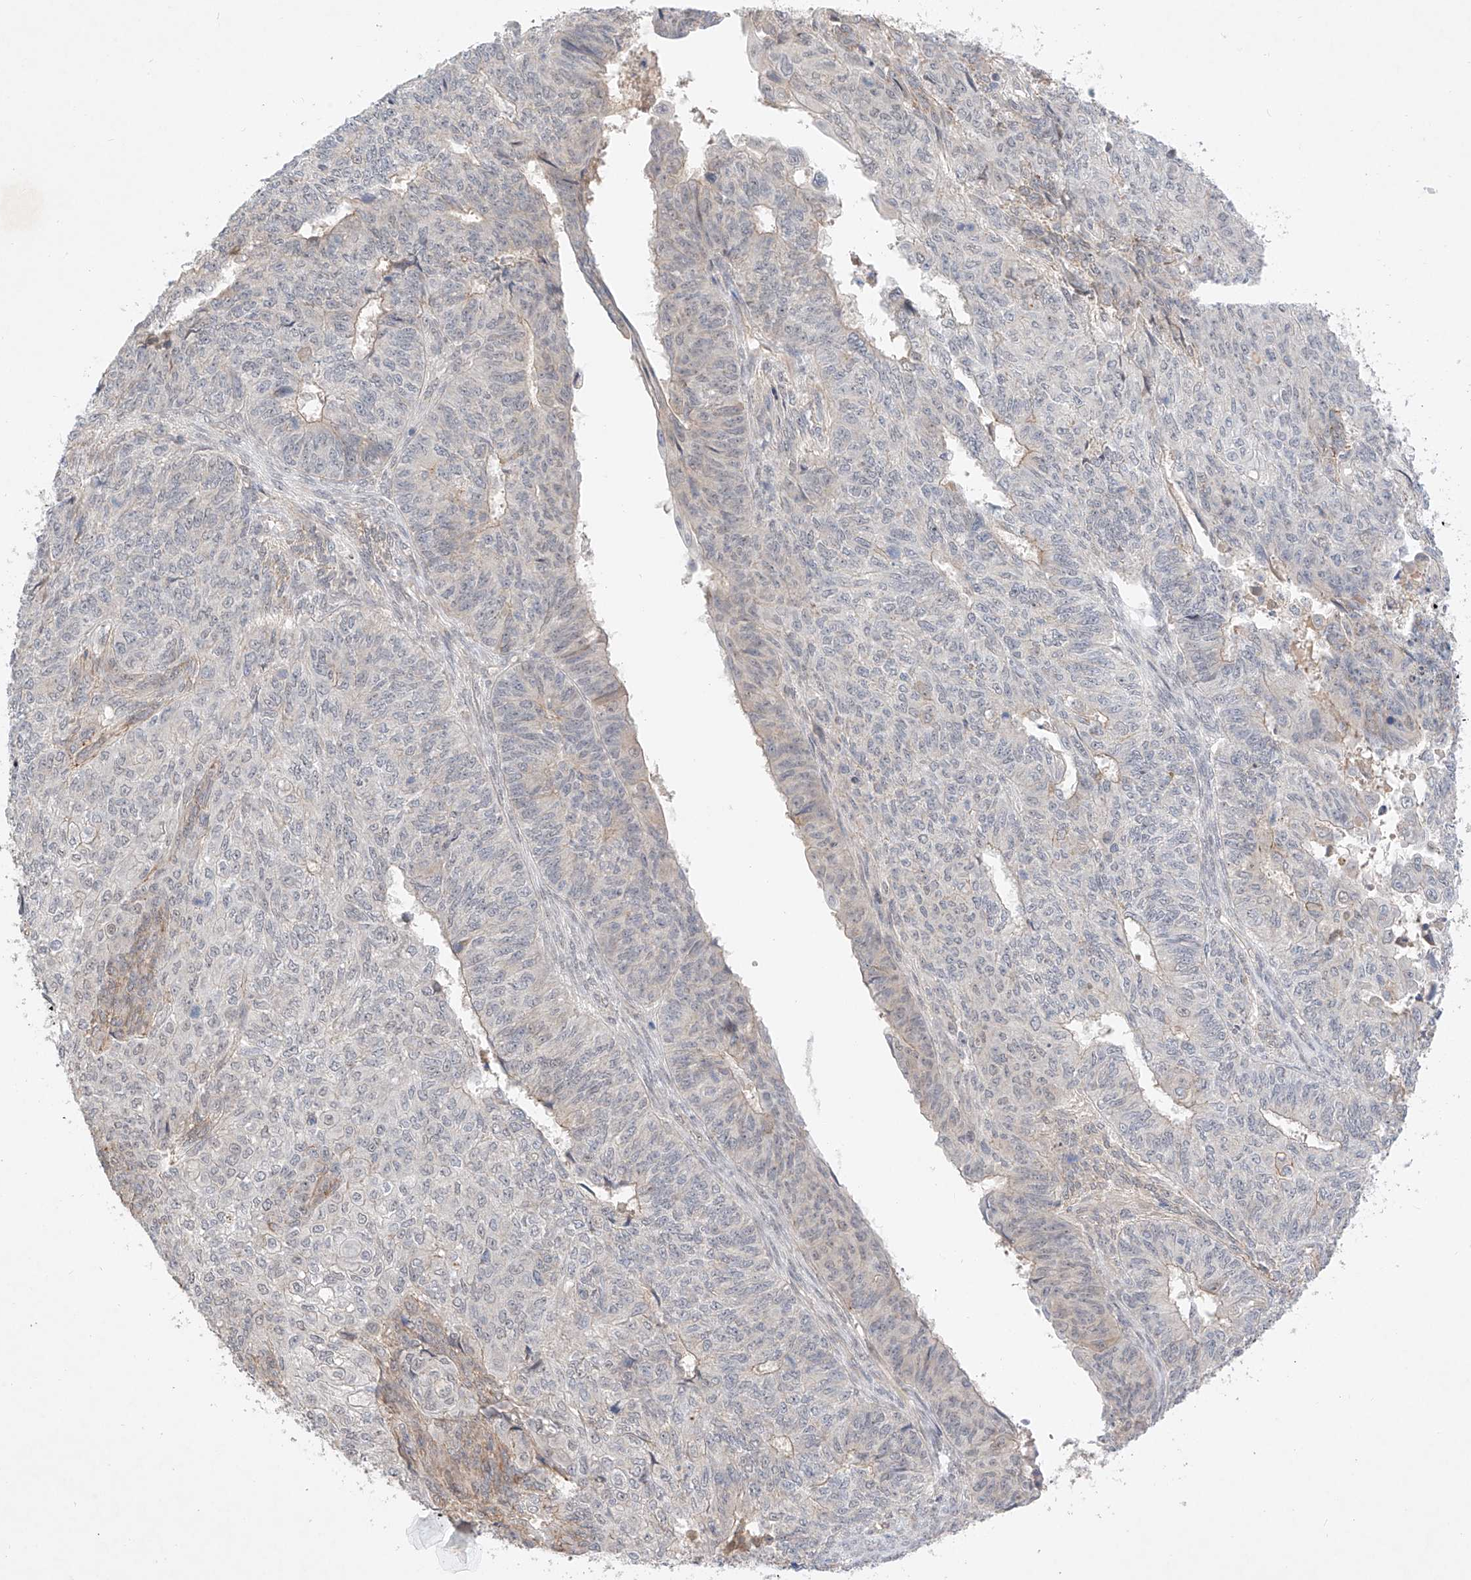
{"staining": {"intensity": "negative", "quantity": "none", "location": "none"}, "tissue": "endometrial cancer", "cell_type": "Tumor cells", "image_type": "cancer", "snomed": [{"axis": "morphology", "description": "Adenocarcinoma, NOS"}, {"axis": "topography", "description": "Endometrium"}], "caption": "This is an IHC image of human endometrial cancer. There is no expression in tumor cells.", "gene": "IL22RA2", "patient": {"sex": "female", "age": 32}}